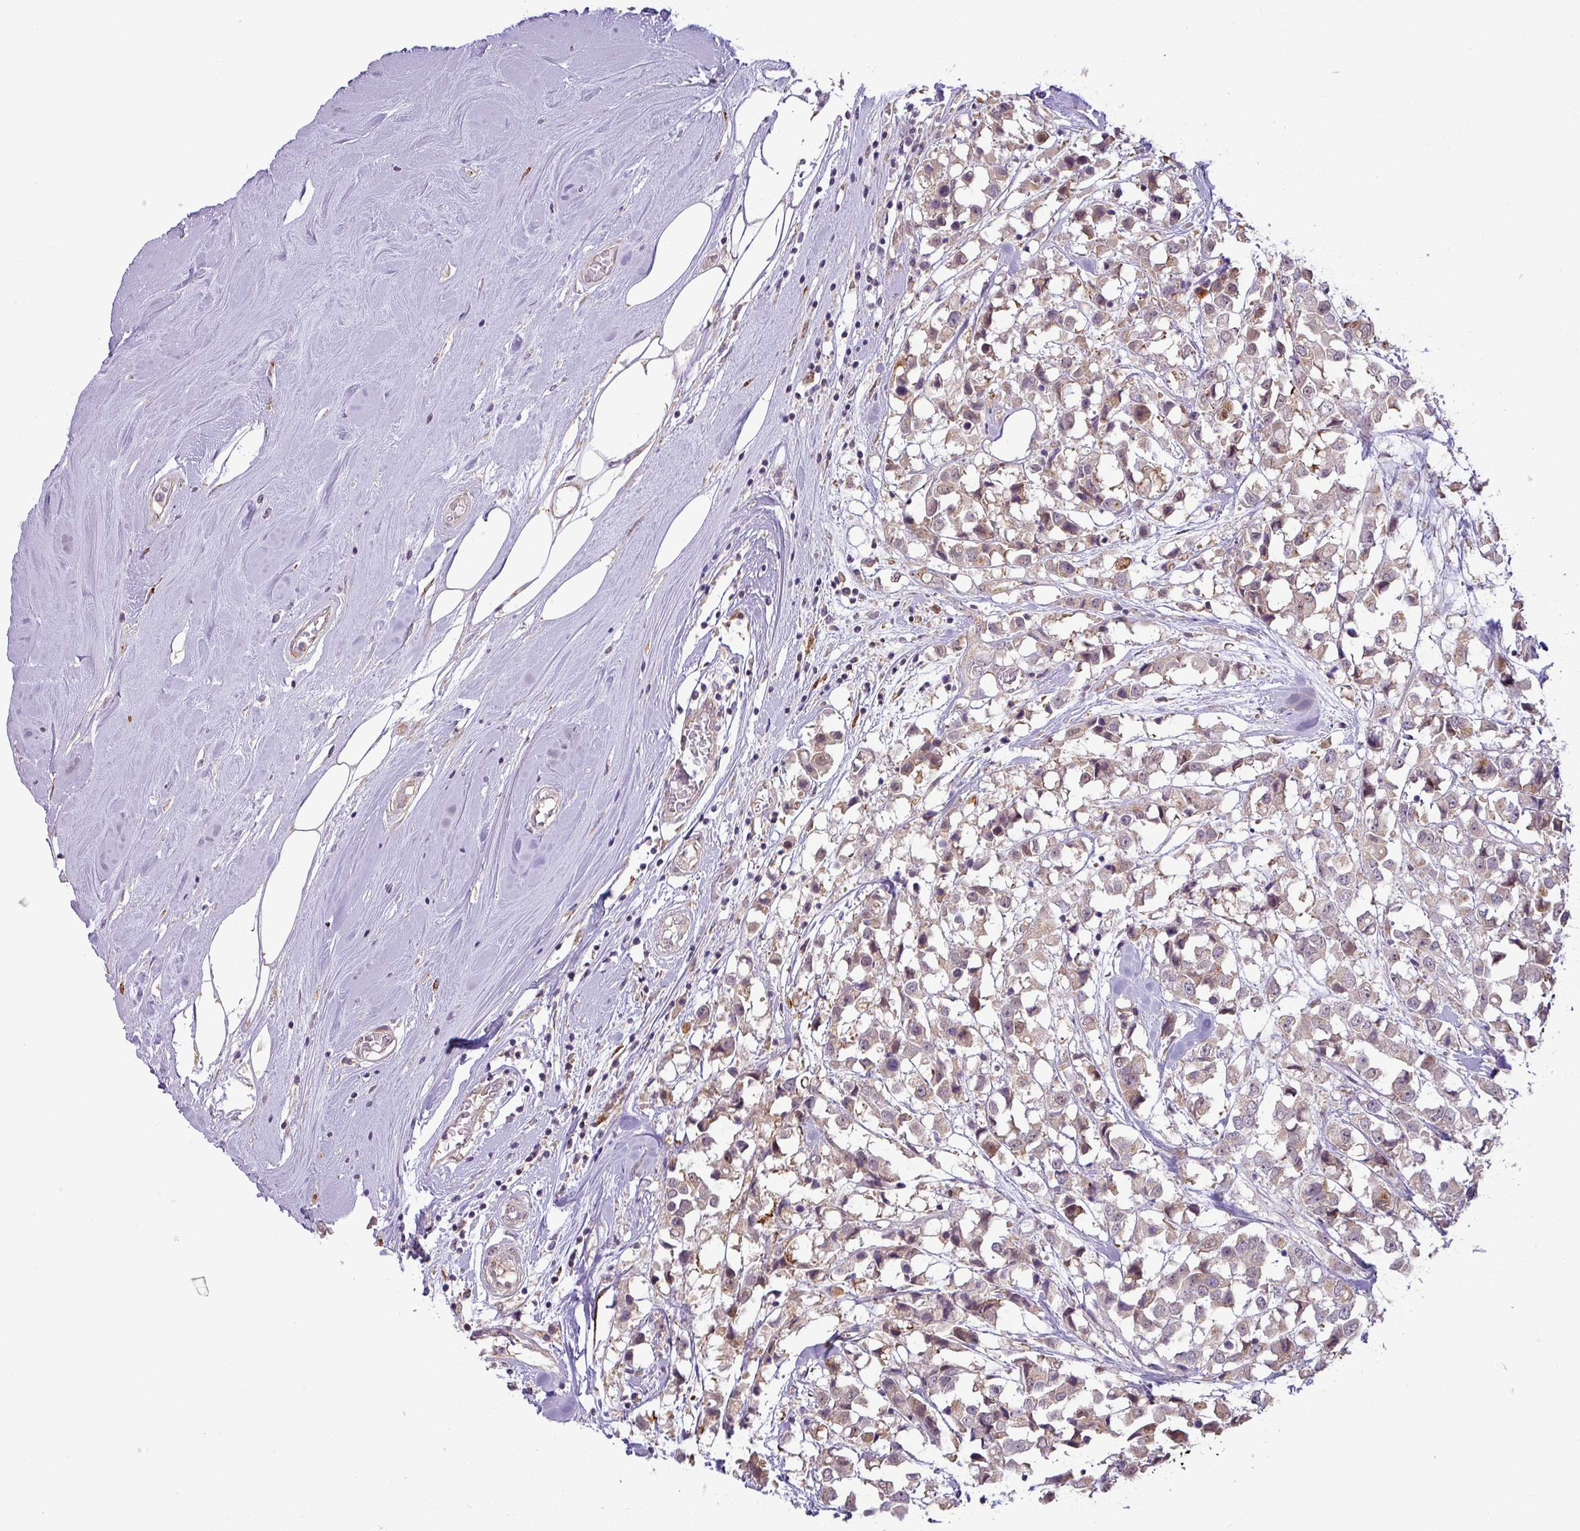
{"staining": {"intensity": "weak", "quantity": "25%-75%", "location": "cytoplasmic/membranous"}, "tissue": "breast cancer", "cell_type": "Tumor cells", "image_type": "cancer", "snomed": [{"axis": "morphology", "description": "Duct carcinoma"}, {"axis": "topography", "description": "Breast"}], "caption": "This histopathology image shows breast cancer (invasive ductal carcinoma) stained with IHC to label a protein in brown. The cytoplasmic/membranous of tumor cells show weak positivity for the protein. Nuclei are counter-stained blue.", "gene": "GALNT12", "patient": {"sex": "female", "age": 61}}